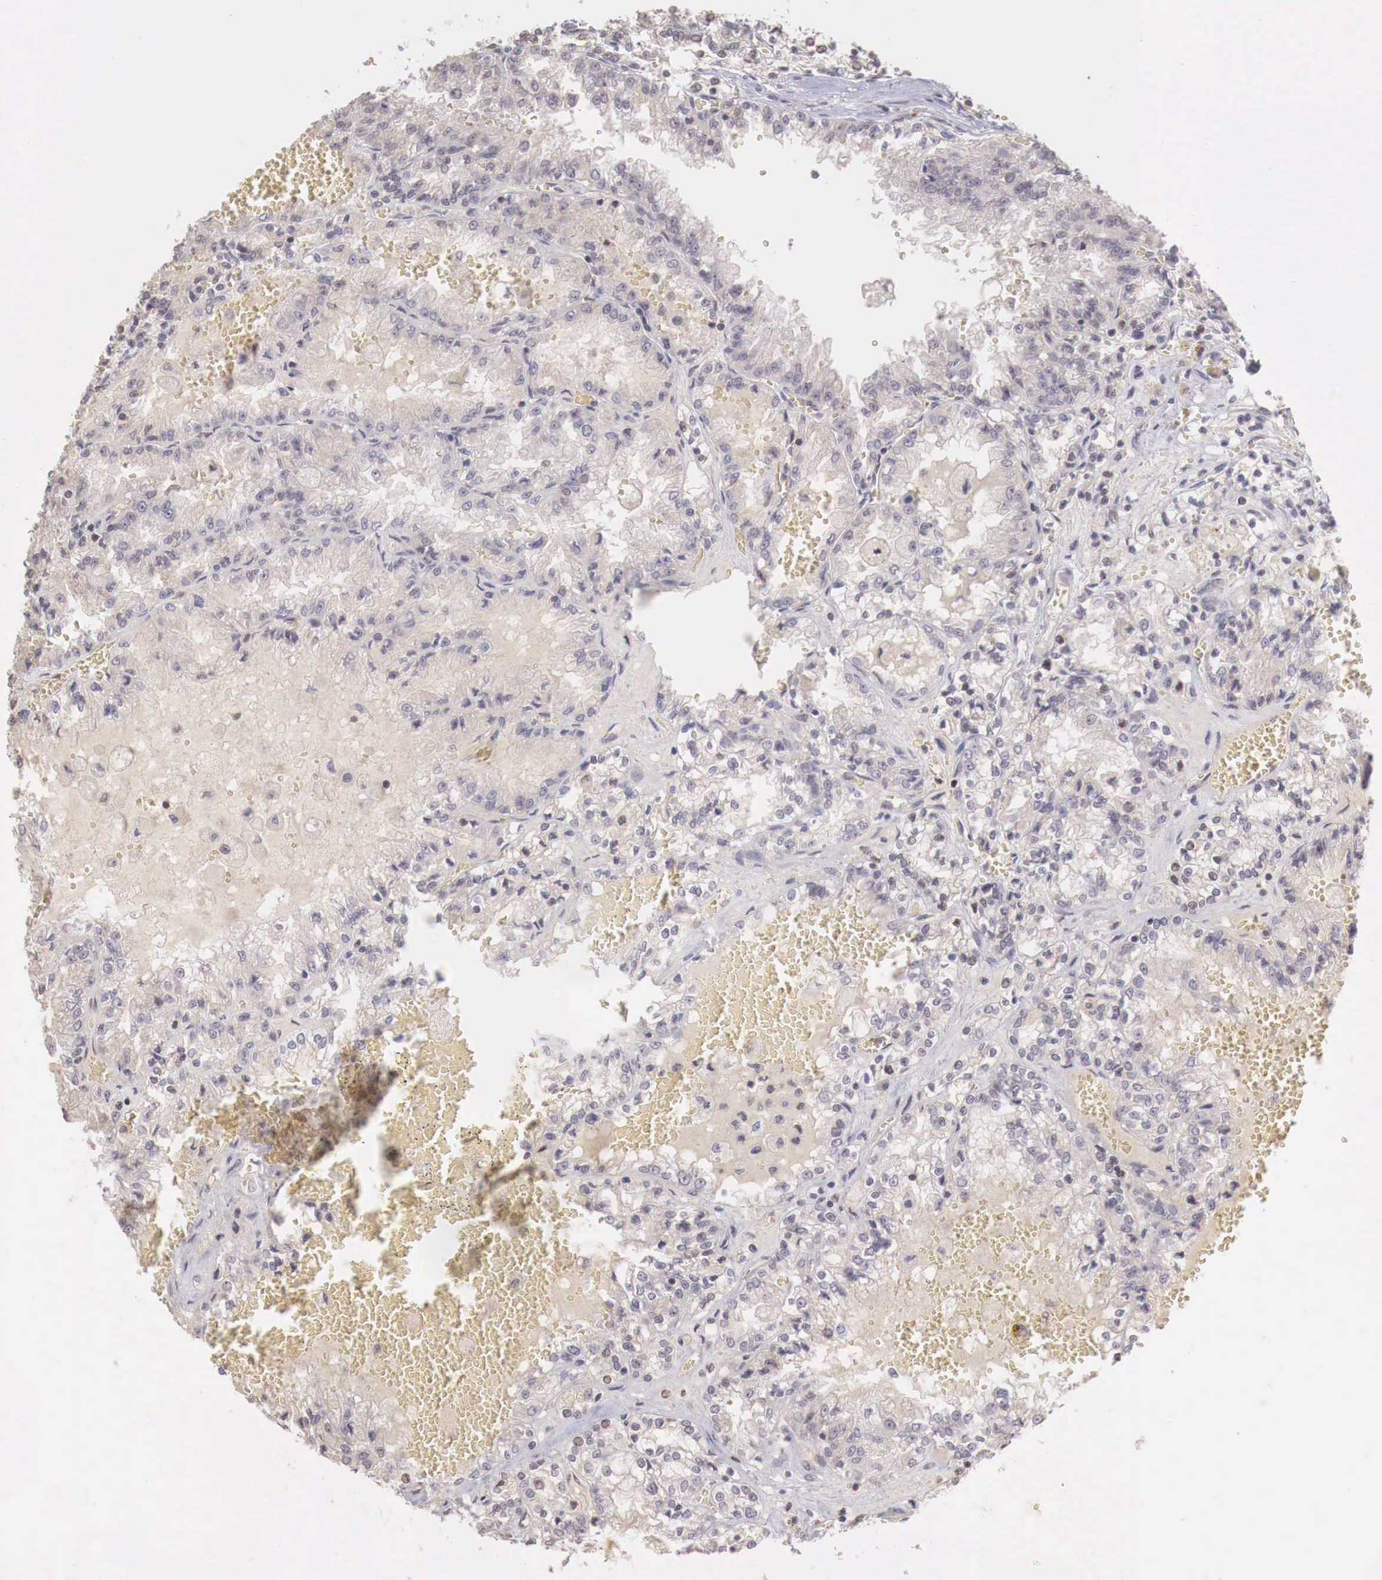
{"staining": {"intensity": "negative", "quantity": "none", "location": "none"}, "tissue": "renal cancer", "cell_type": "Tumor cells", "image_type": "cancer", "snomed": [{"axis": "morphology", "description": "Adenocarcinoma, NOS"}, {"axis": "topography", "description": "Kidney"}], "caption": "Immunohistochemistry (IHC) photomicrograph of neoplastic tissue: human renal cancer (adenocarcinoma) stained with DAB reveals no significant protein expression in tumor cells.", "gene": "TBC1D9", "patient": {"sex": "female", "age": 56}}